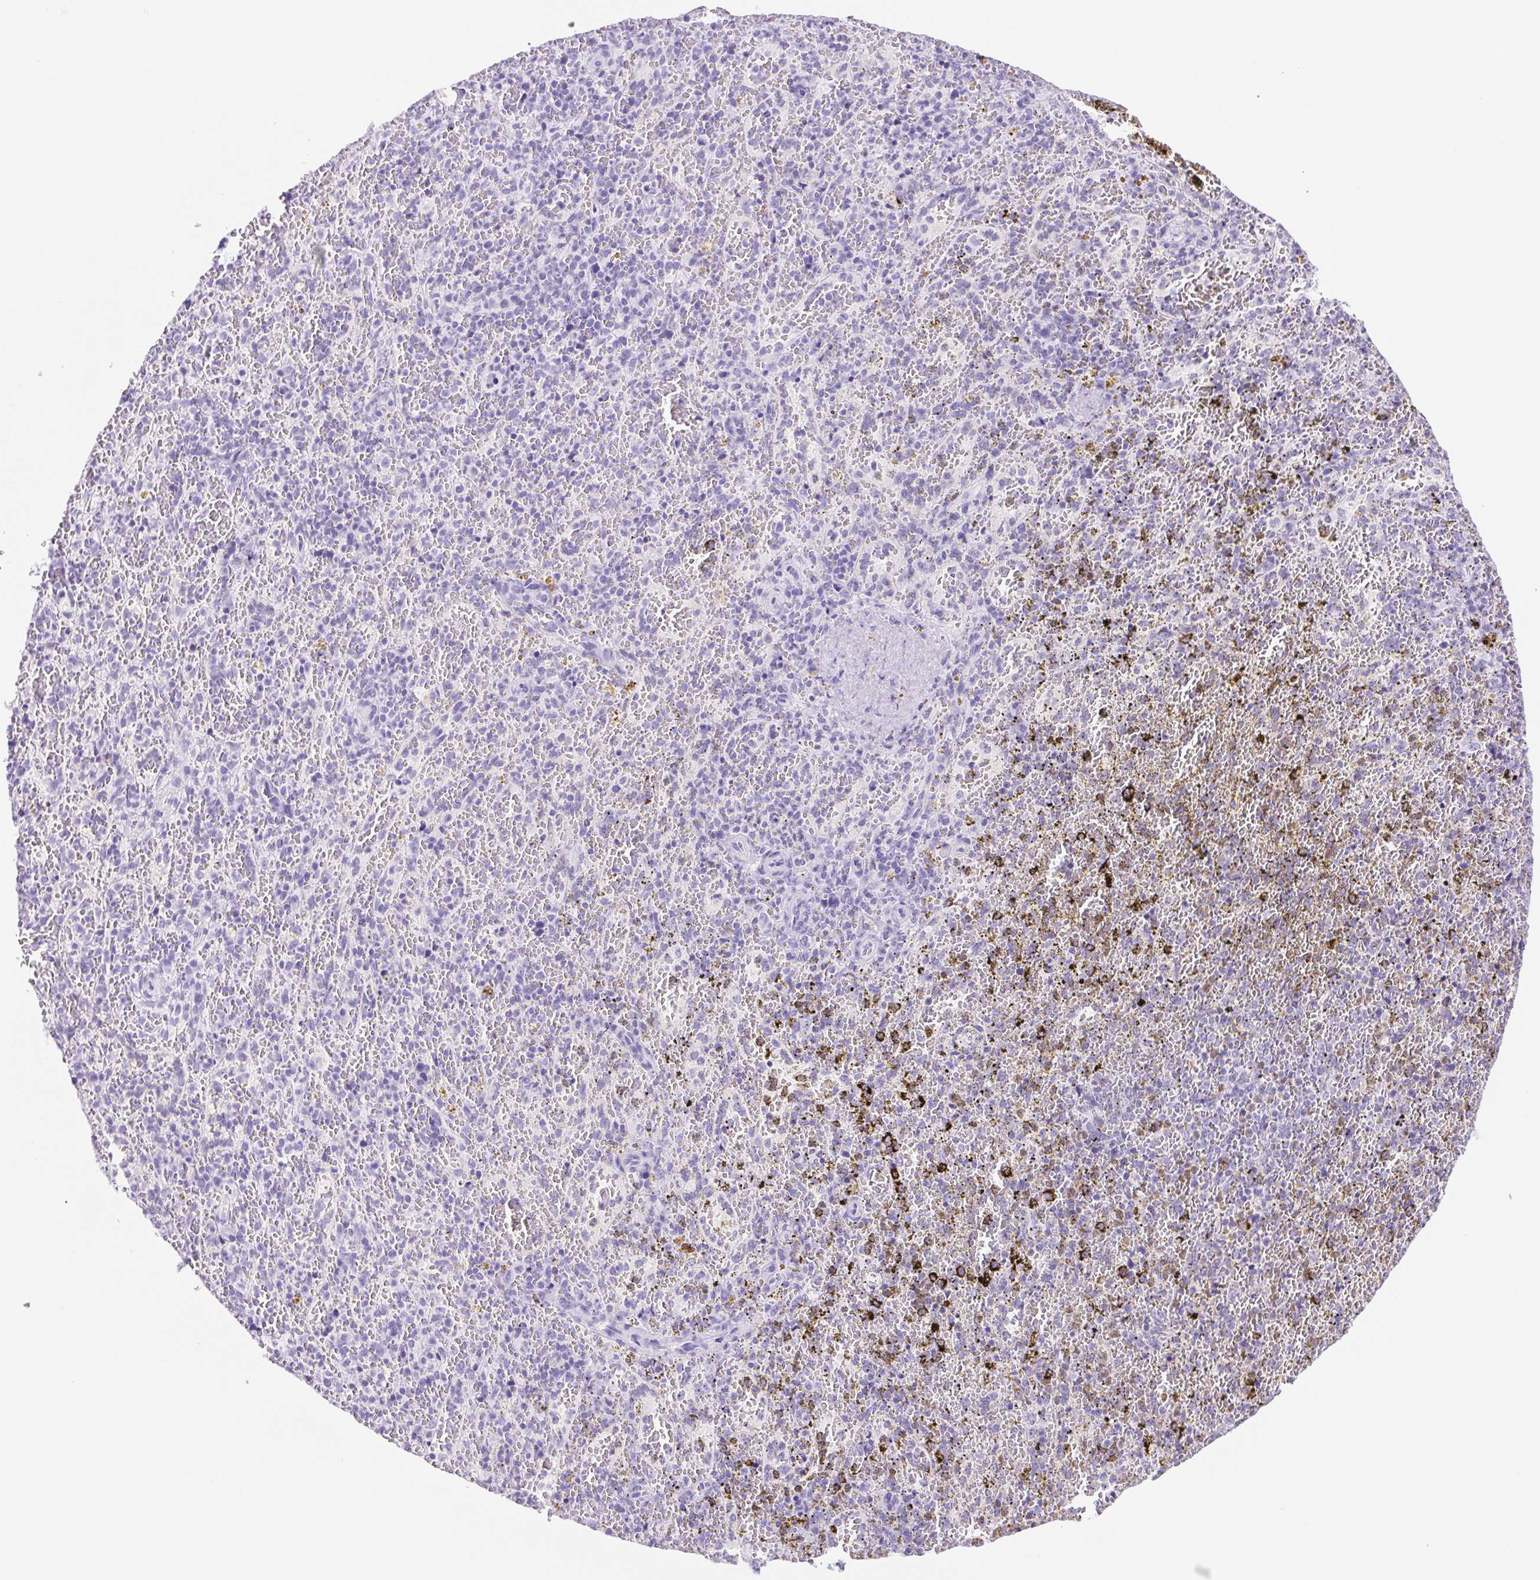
{"staining": {"intensity": "negative", "quantity": "none", "location": "none"}, "tissue": "spleen", "cell_type": "Cells in red pulp", "image_type": "normal", "snomed": [{"axis": "morphology", "description": "Normal tissue, NOS"}, {"axis": "topography", "description": "Spleen"}], "caption": "The IHC micrograph has no significant expression in cells in red pulp of spleen.", "gene": "CYP21A2", "patient": {"sex": "female", "age": 50}}